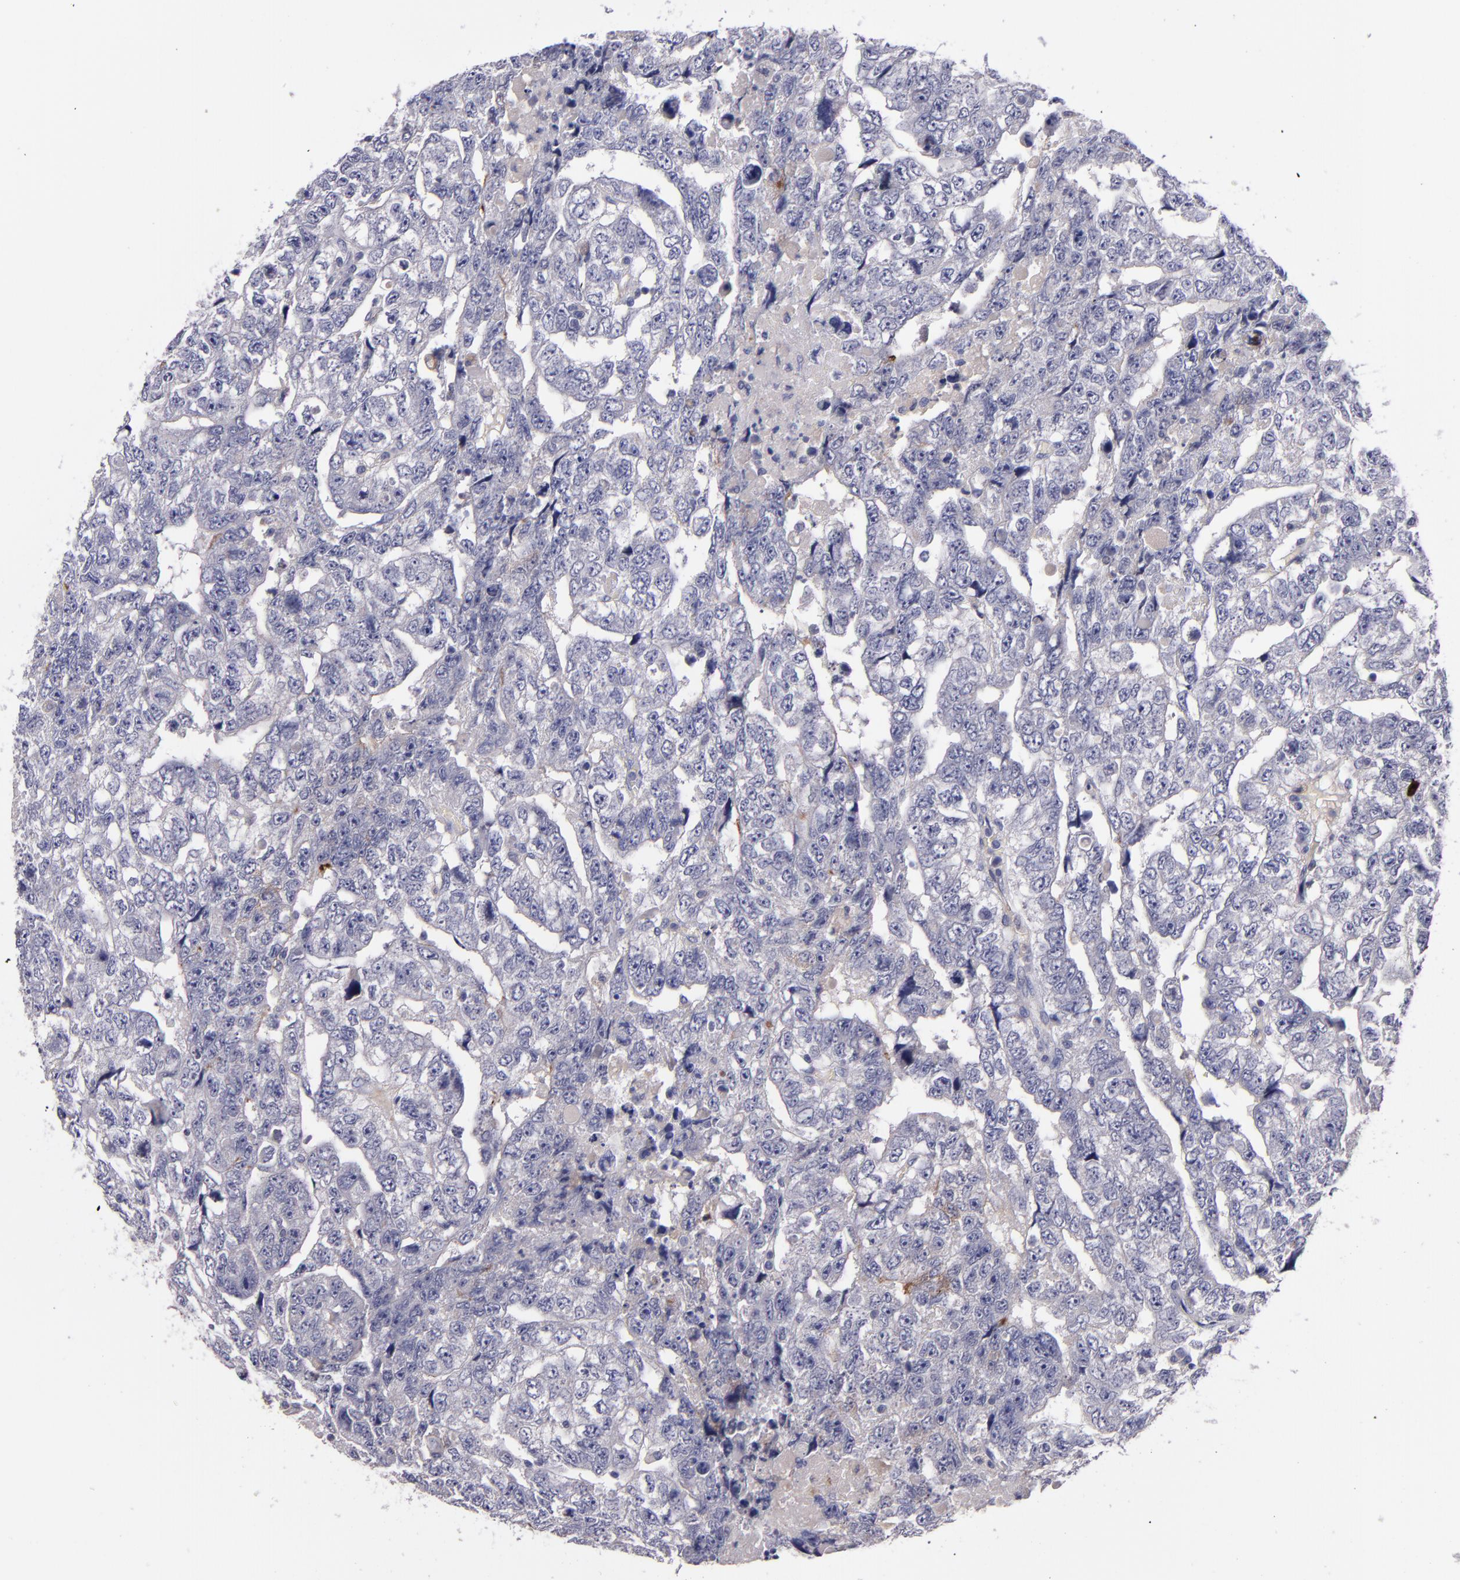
{"staining": {"intensity": "moderate", "quantity": "<25%", "location": "cytoplasmic/membranous"}, "tissue": "testis cancer", "cell_type": "Tumor cells", "image_type": "cancer", "snomed": [{"axis": "morphology", "description": "Carcinoma, Embryonal, NOS"}, {"axis": "topography", "description": "Testis"}], "caption": "Testis embryonal carcinoma tissue exhibits moderate cytoplasmic/membranous staining in about <25% of tumor cells, visualized by immunohistochemistry.", "gene": "MFGE8", "patient": {"sex": "male", "age": 36}}